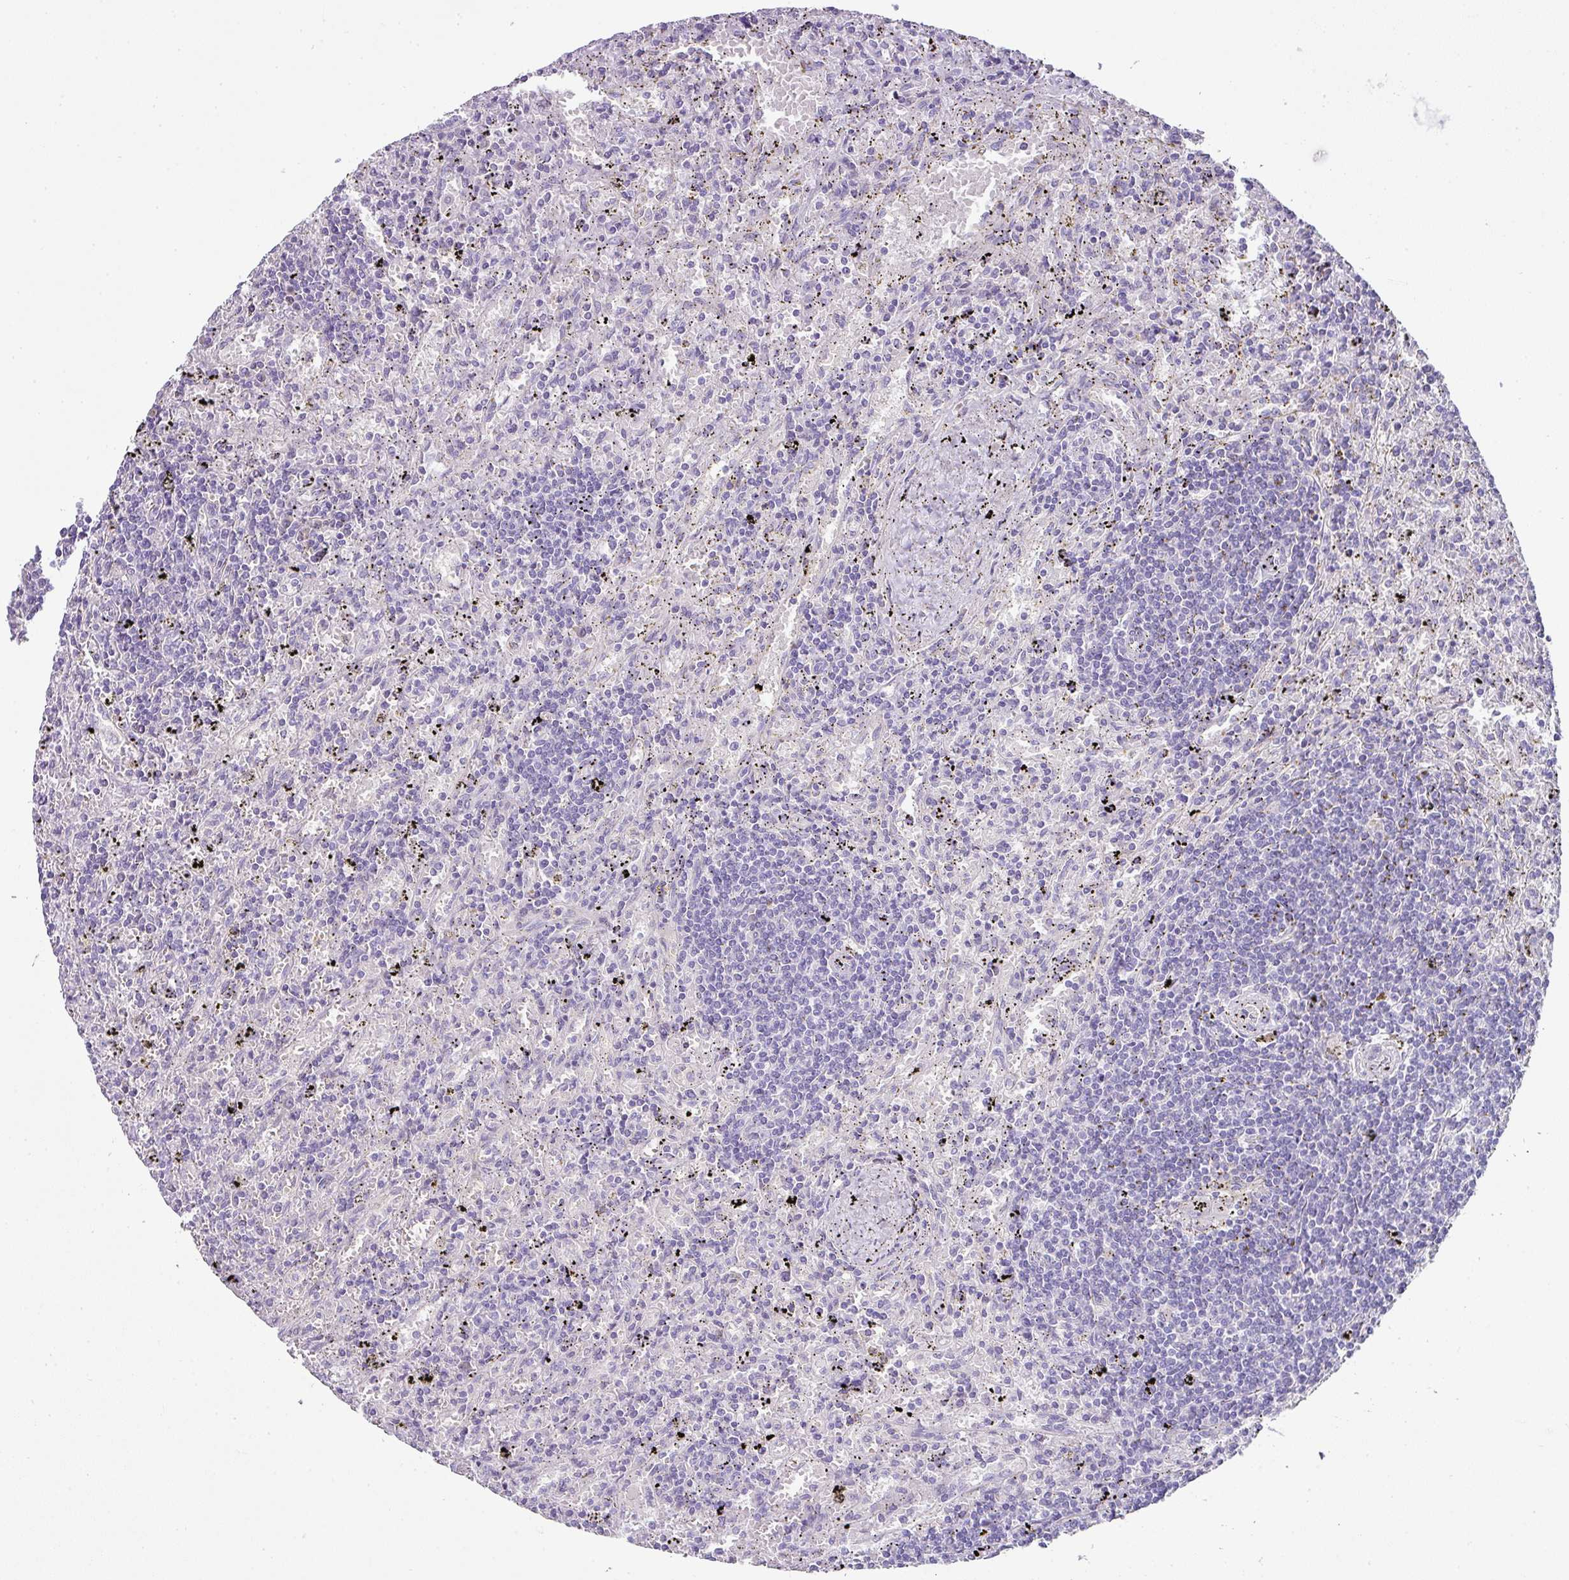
{"staining": {"intensity": "negative", "quantity": "none", "location": "none"}, "tissue": "lymphoma", "cell_type": "Tumor cells", "image_type": "cancer", "snomed": [{"axis": "morphology", "description": "Malignant lymphoma, non-Hodgkin's type, Low grade"}, {"axis": "topography", "description": "Spleen"}], "caption": "Immunohistochemistry image of neoplastic tissue: human lymphoma stained with DAB exhibits no significant protein positivity in tumor cells. (Stains: DAB (3,3'-diaminobenzidine) immunohistochemistry with hematoxylin counter stain, Microscopy: brightfield microscopy at high magnification).", "gene": "OR52N1", "patient": {"sex": "male", "age": 76}}